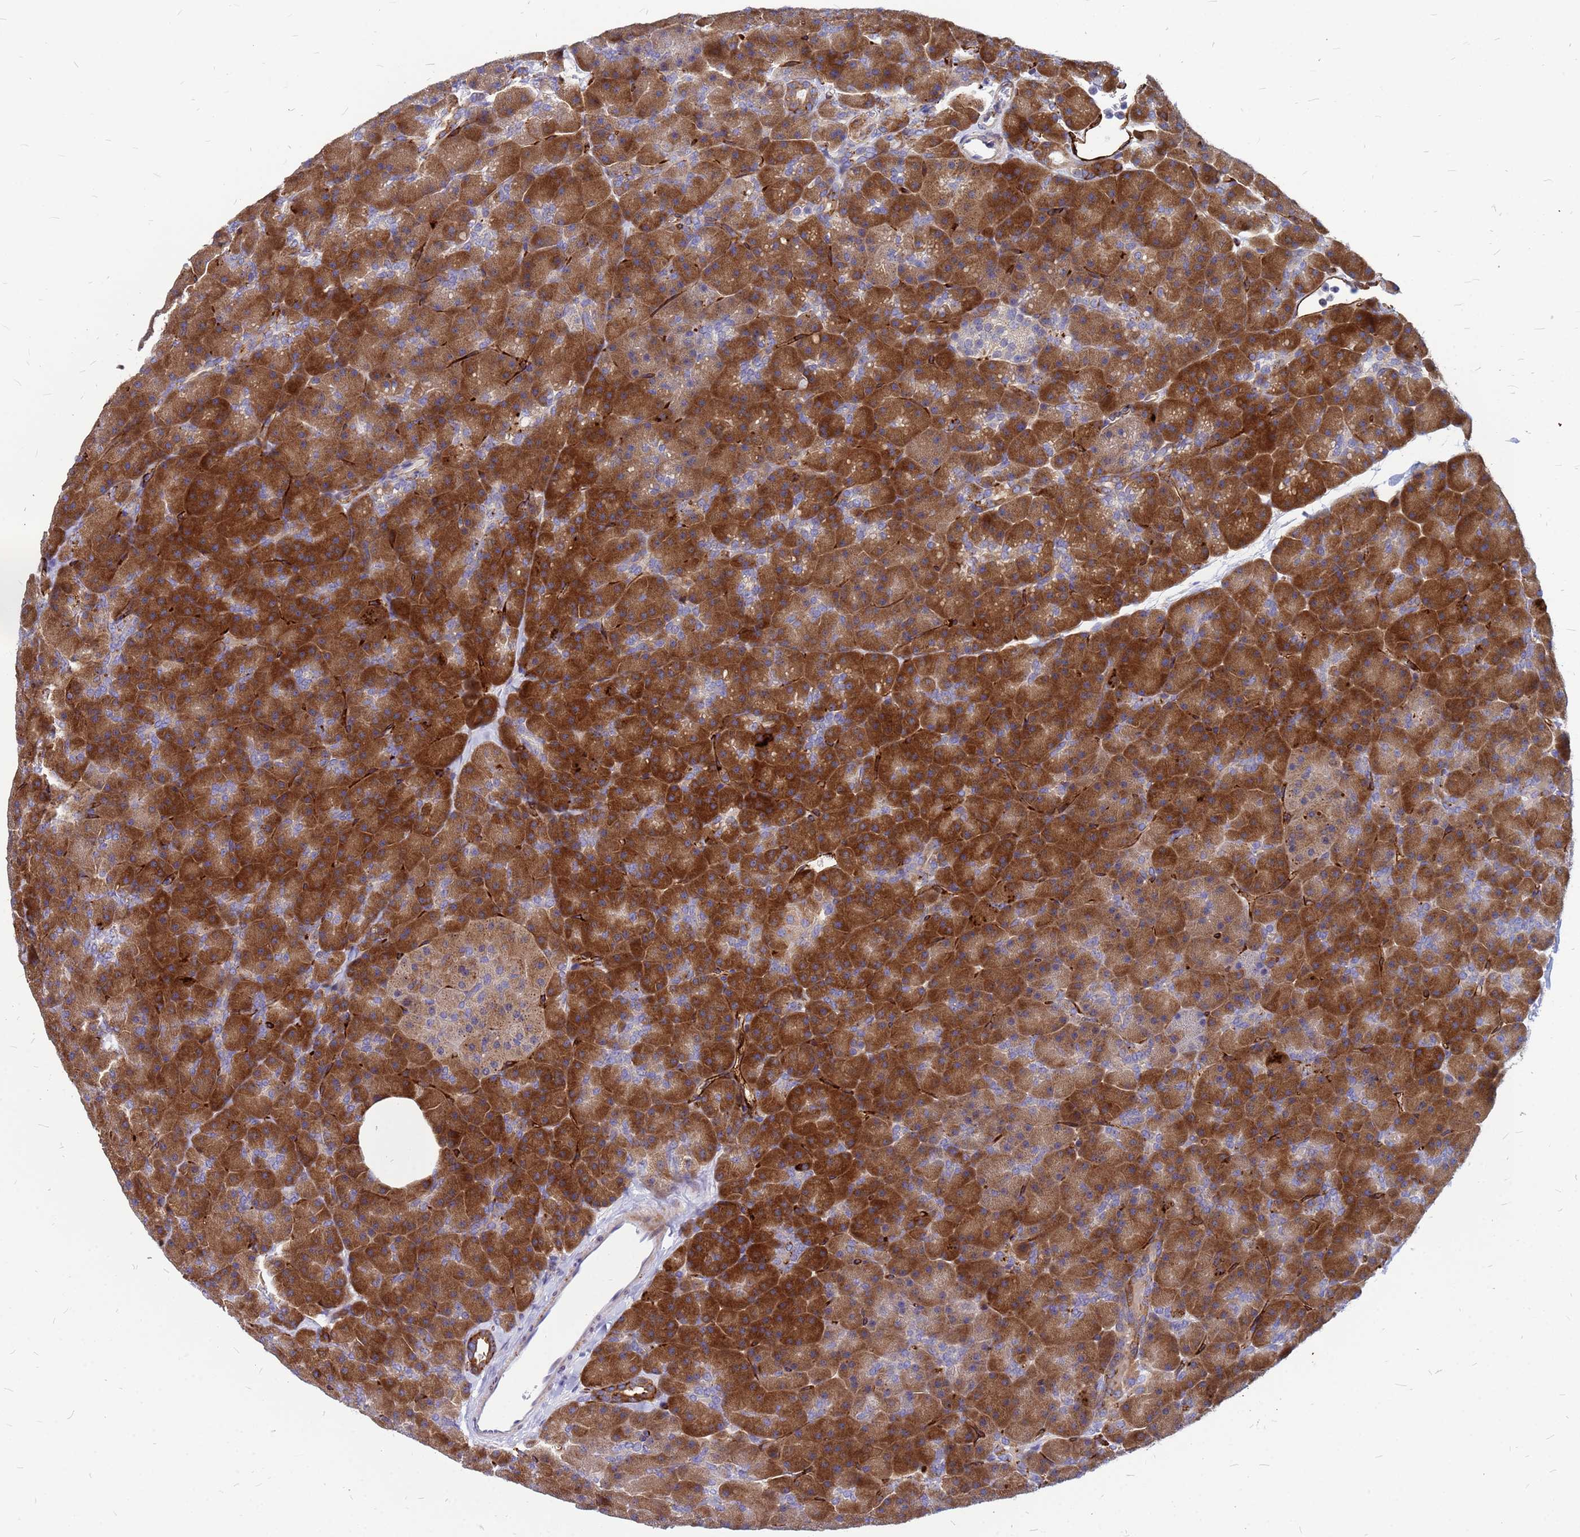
{"staining": {"intensity": "strong", "quantity": "25%-75%", "location": "cytoplasmic/membranous"}, "tissue": "pancreas", "cell_type": "Exocrine glandular cells", "image_type": "normal", "snomed": [{"axis": "morphology", "description": "Normal tissue, NOS"}, {"axis": "topography", "description": "Pancreas"}], "caption": "IHC micrograph of unremarkable human pancreas stained for a protein (brown), which exhibits high levels of strong cytoplasmic/membranous positivity in approximately 25%-75% of exocrine glandular cells.", "gene": "NOSTRIN", "patient": {"sex": "male", "age": 36}}